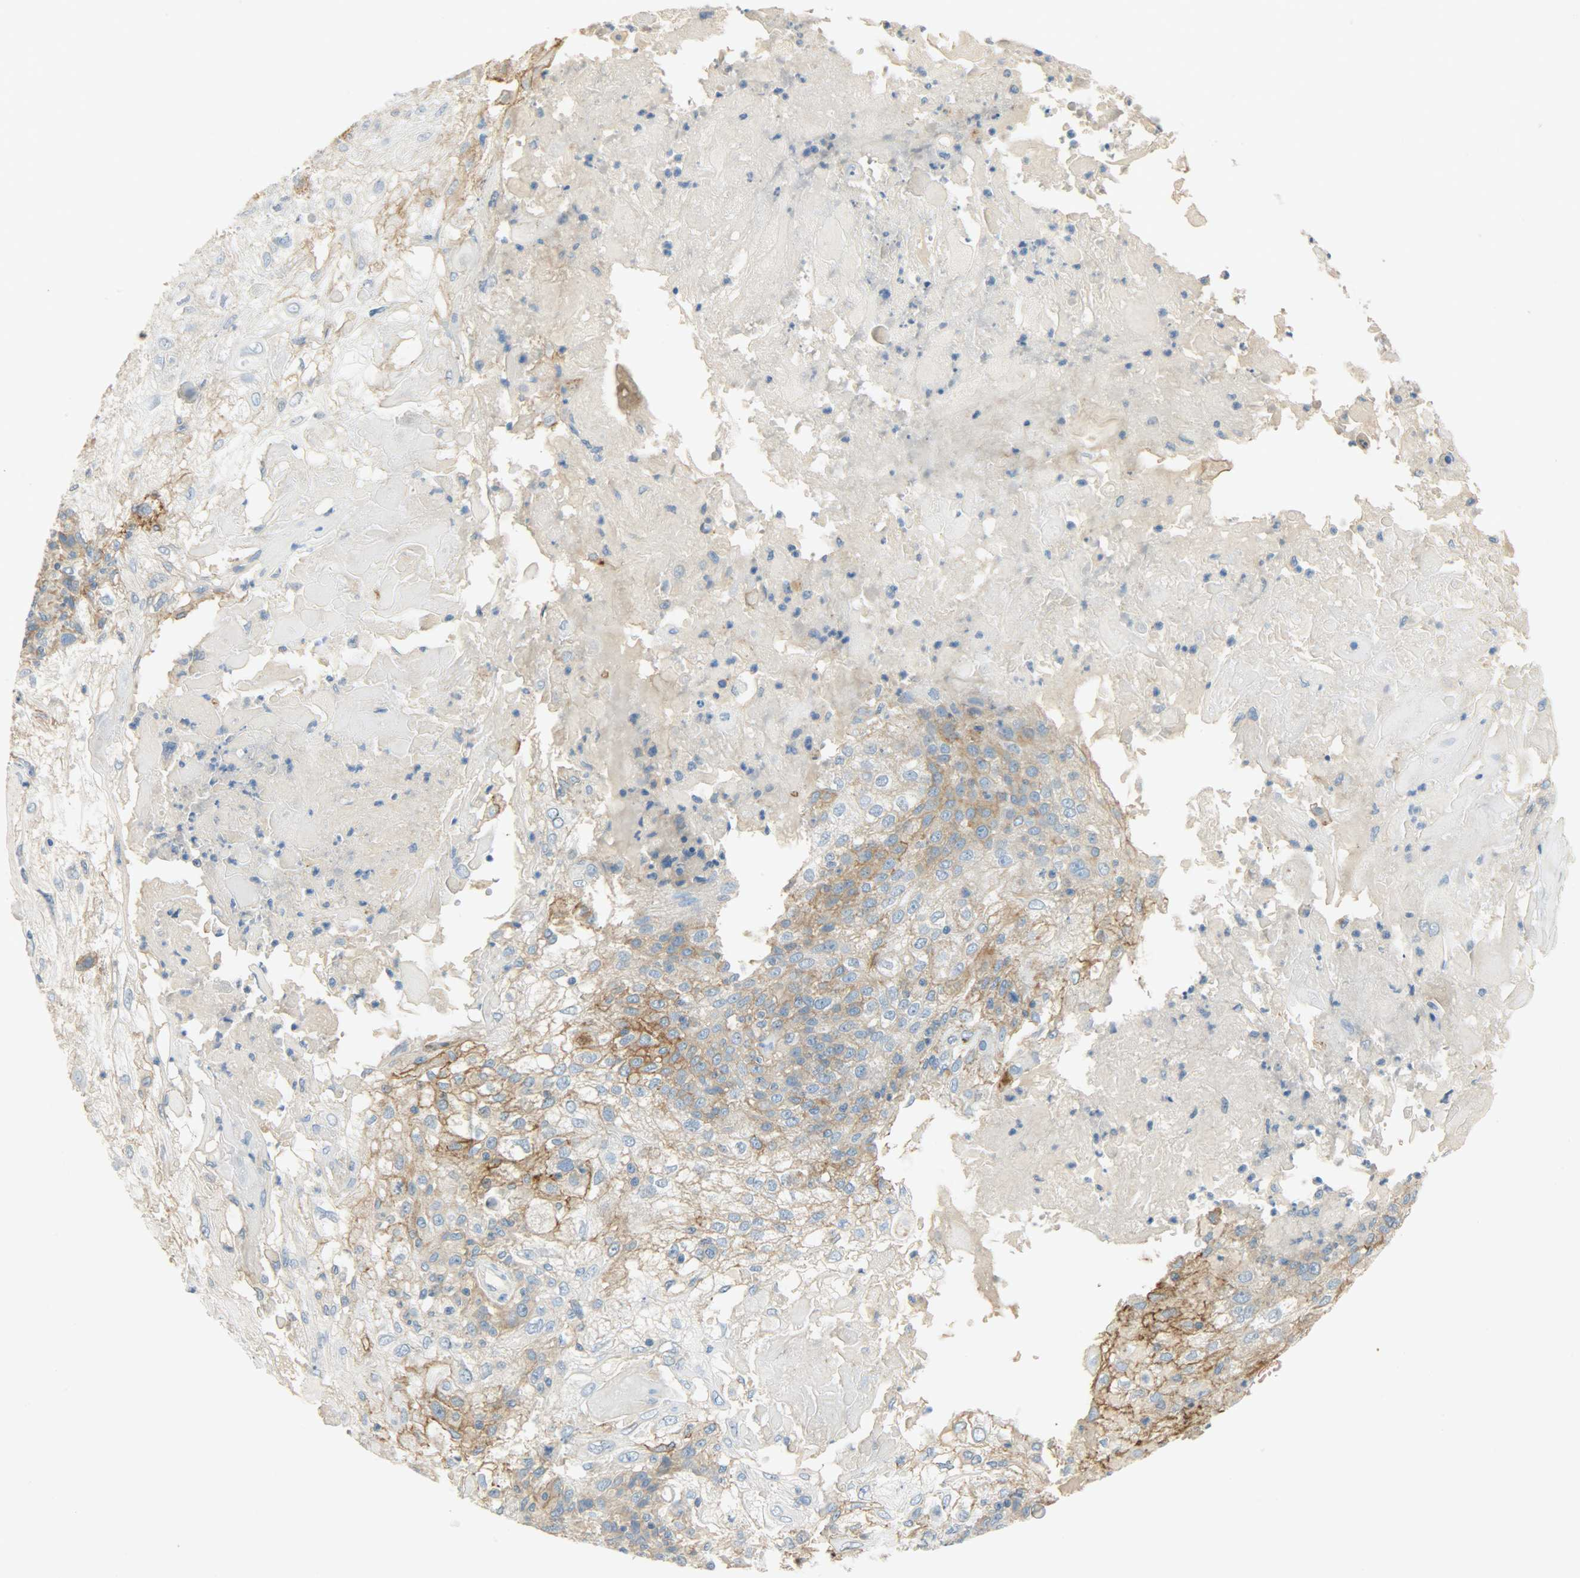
{"staining": {"intensity": "strong", "quantity": "25%-75%", "location": "cytoplasmic/membranous"}, "tissue": "skin cancer", "cell_type": "Tumor cells", "image_type": "cancer", "snomed": [{"axis": "morphology", "description": "Normal tissue, NOS"}, {"axis": "morphology", "description": "Squamous cell carcinoma, NOS"}, {"axis": "topography", "description": "Skin"}], "caption": "This photomicrograph reveals squamous cell carcinoma (skin) stained with immunohistochemistry to label a protein in brown. The cytoplasmic/membranous of tumor cells show strong positivity for the protein. Nuclei are counter-stained blue.", "gene": "DSG2", "patient": {"sex": "female", "age": 83}}